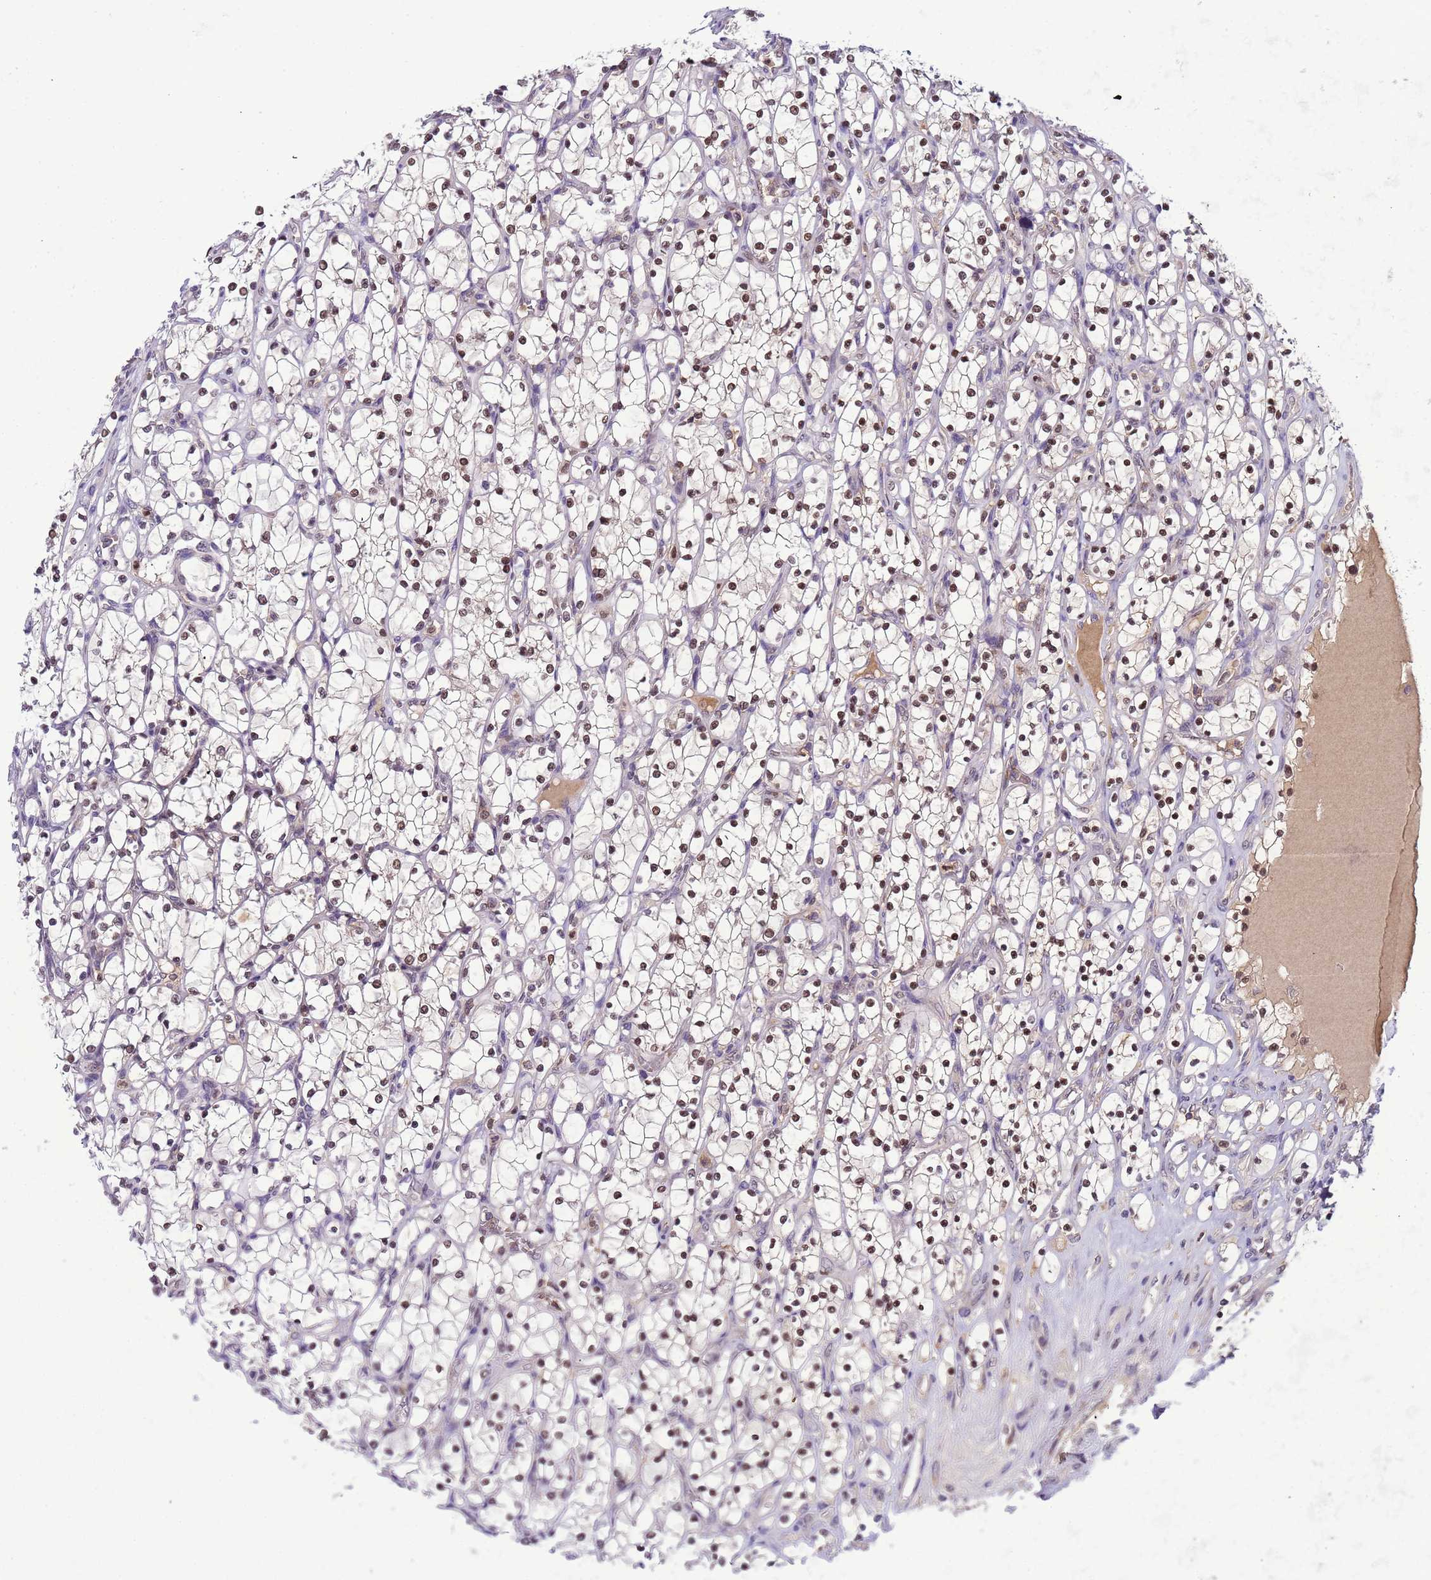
{"staining": {"intensity": "moderate", "quantity": ">75%", "location": "nuclear"}, "tissue": "renal cancer", "cell_type": "Tumor cells", "image_type": "cancer", "snomed": [{"axis": "morphology", "description": "Adenocarcinoma, NOS"}, {"axis": "topography", "description": "Kidney"}], "caption": "Immunohistochemical staining of renal cancer displays medium levels of moderate nuclear protein expression in about >75% of tumor cells. The protein of interest is stained brown, and the nuclei are stained in blue (DAB (3,3'-diaminobenzidine) IHC with brightfield microscopy, high magnification).", "gene": "CD53", "patient": {"sex": "female", "age": 69}}